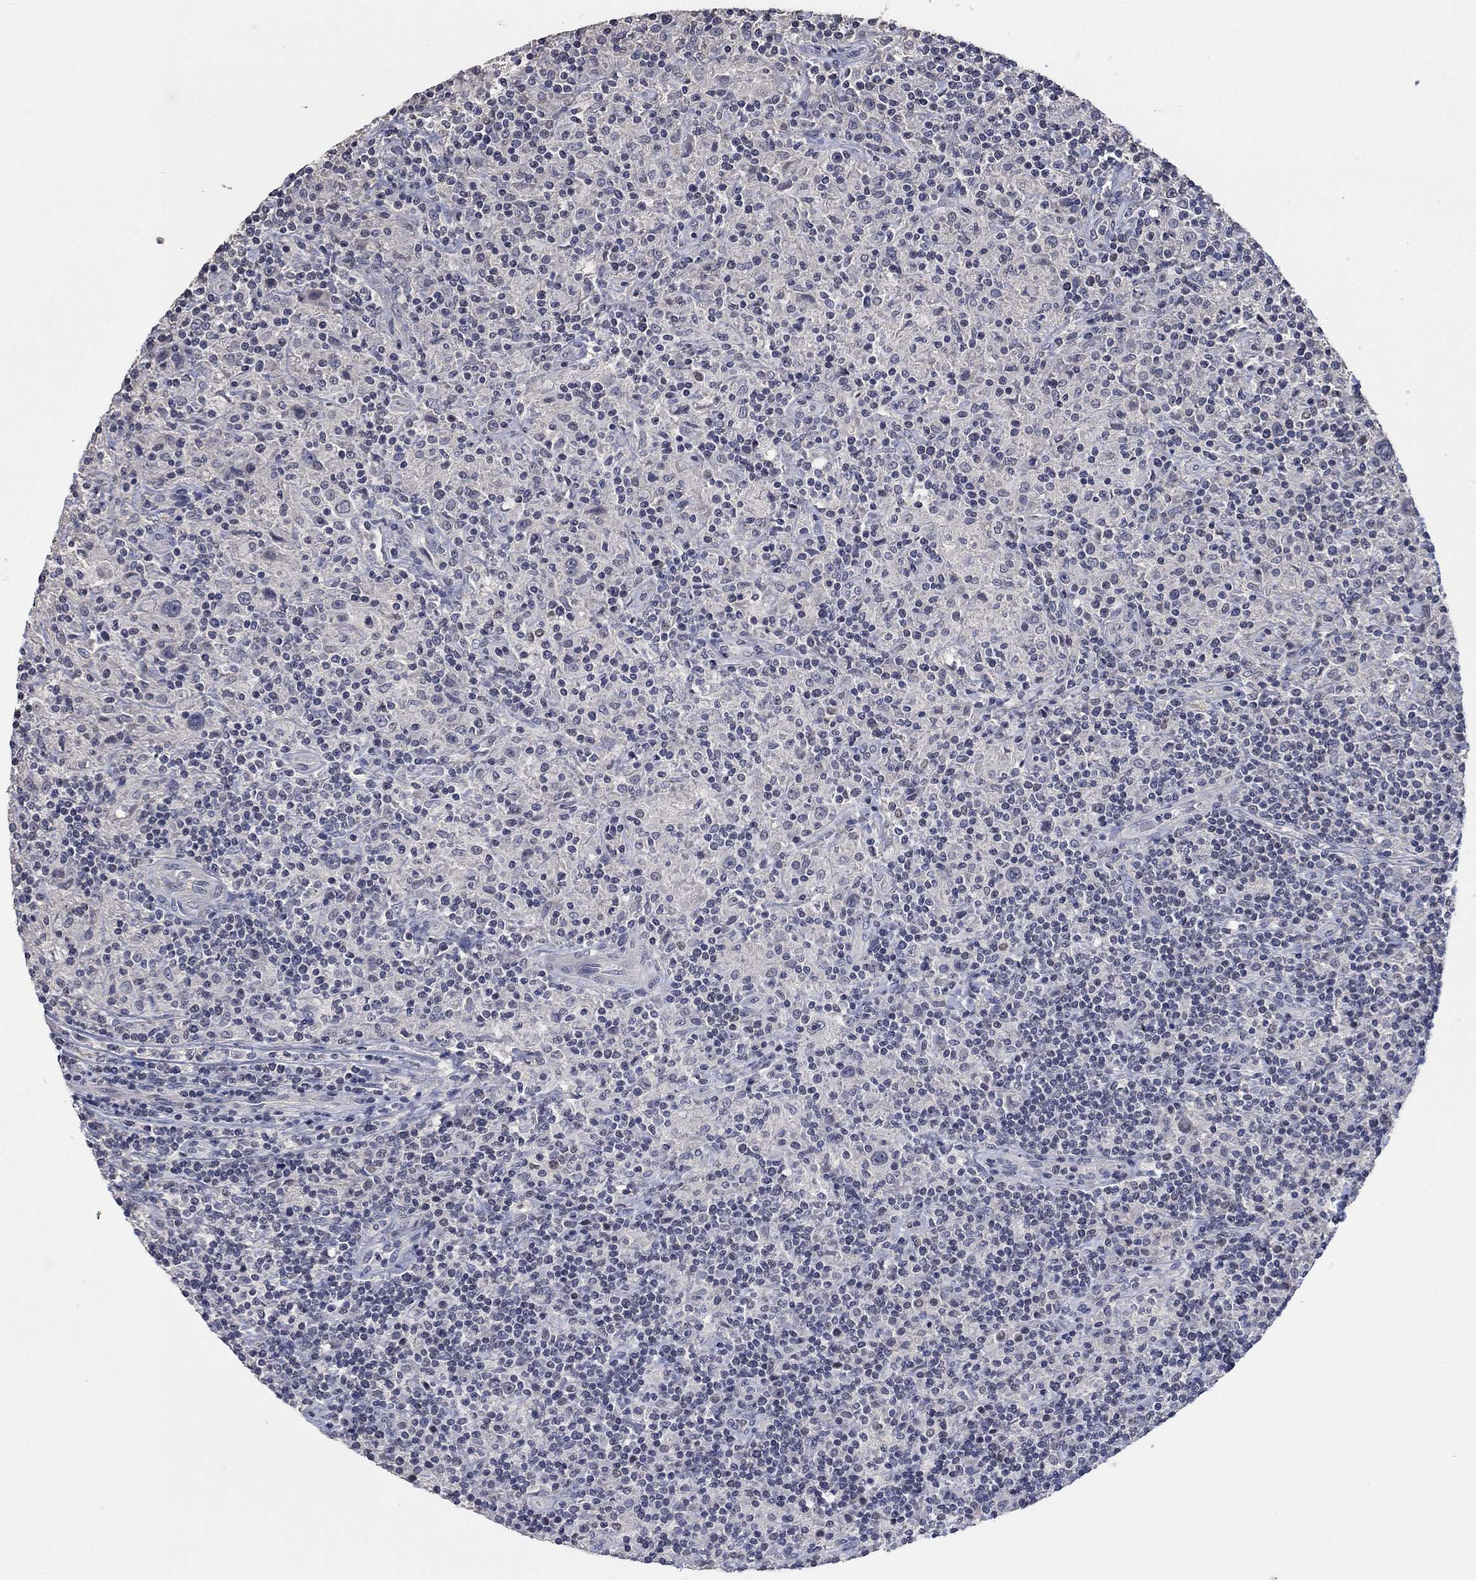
{"staining": {"intensity": "negative", "quantity": "none", "location": "none"}, "tissue": "lymphoma", "cell_type": "Tumor cells", "image_type": "cancer", "snomed": [{"axis": "morphology", "description": "Hodgkin's disease, NOS"}, {"axis": "topography", "description": "Lymph node"}], "caption": "This is an IHC micrograph of lymphoma. There is no expression in tumor cells.", "gene": "ZBTB18", "patient": {"sex": "male", "age": 70}}